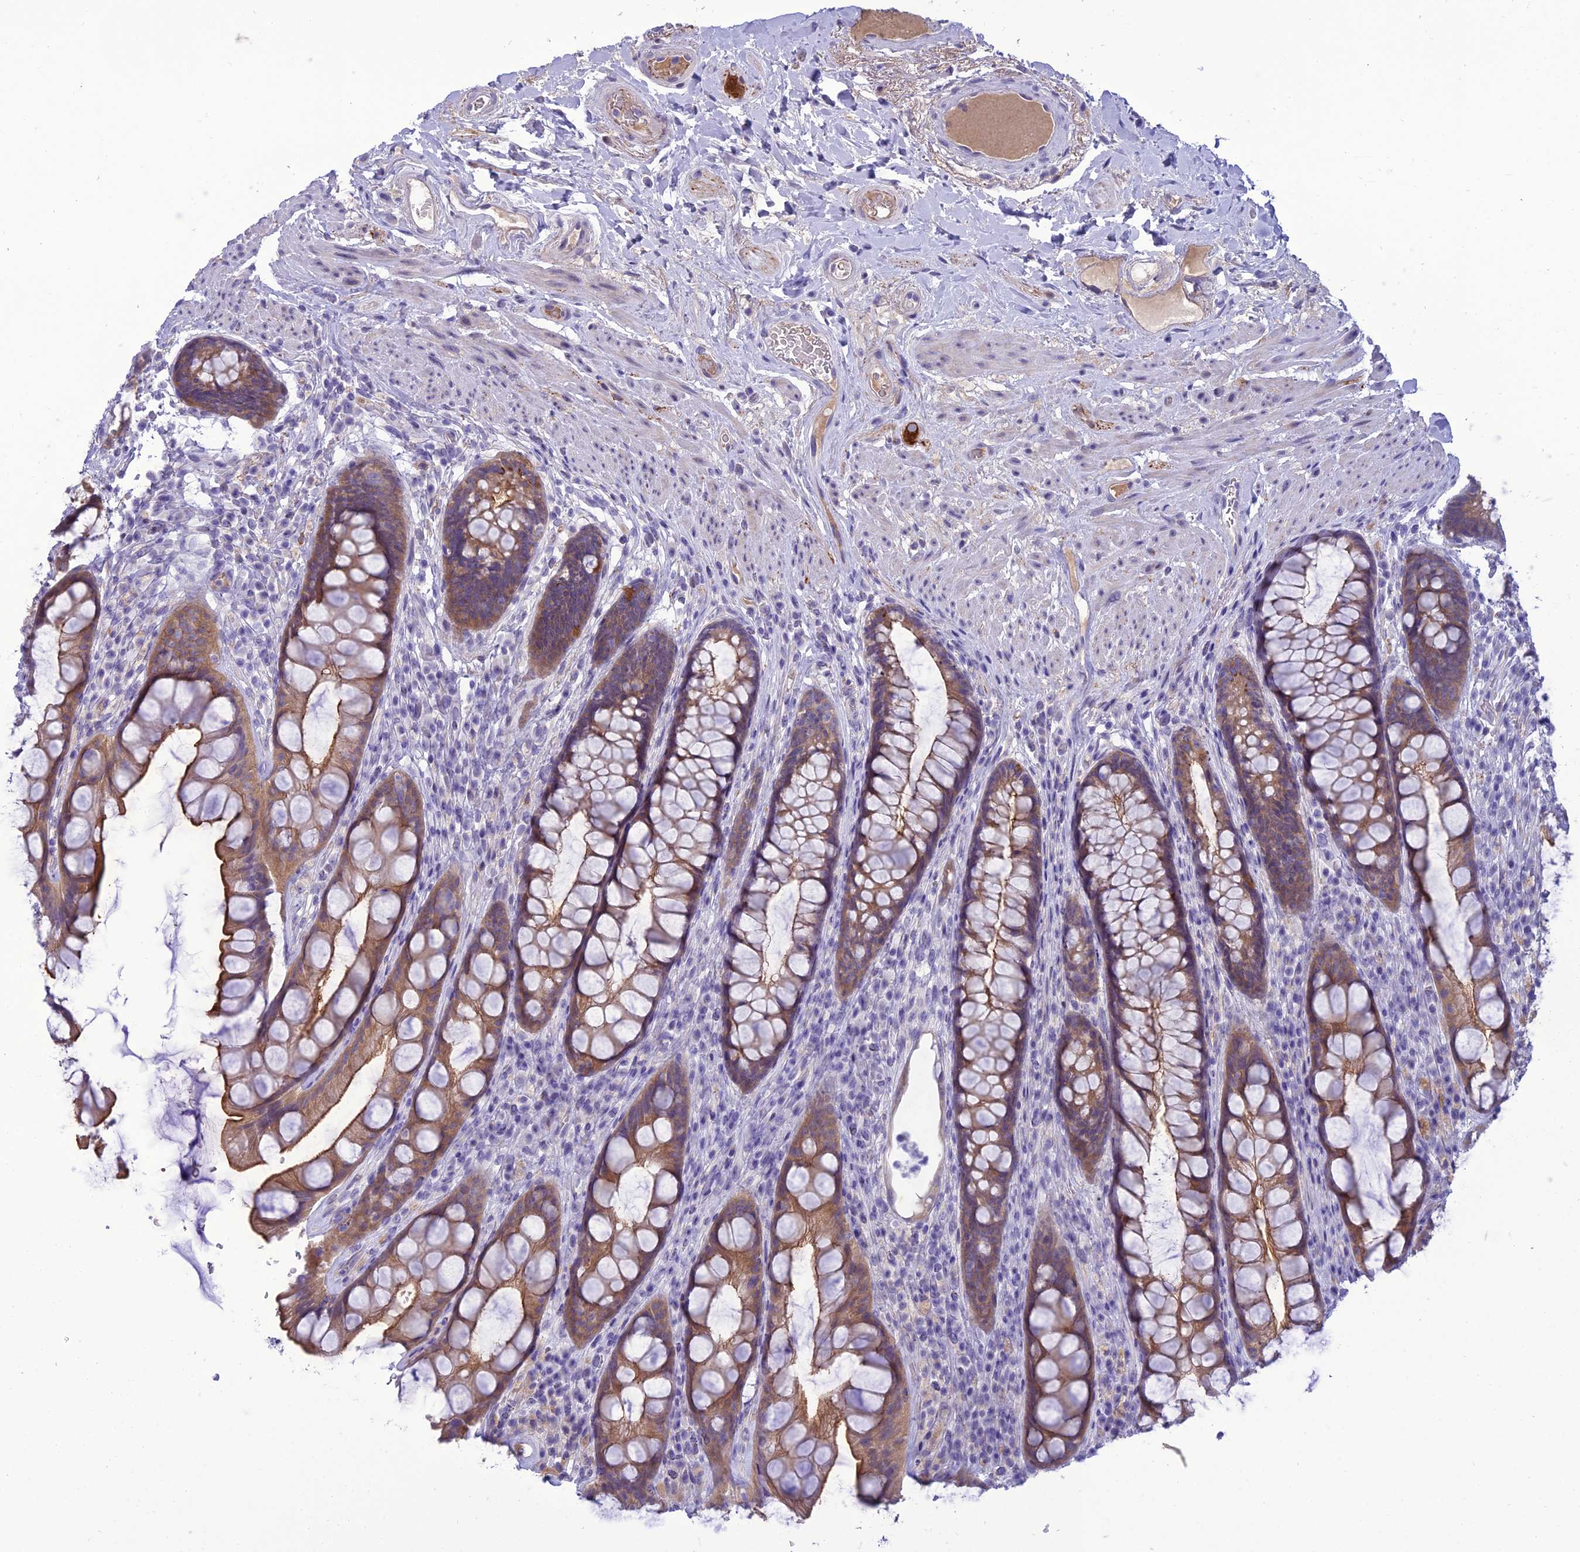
{"staining": {"intensity": "moderate", "quantity": ">75%", "location": "cytoplasmic/membranous"}, "tissue": "rectum", "cell_type": "Glandular cells", "image_type": "normal", "snomed": [{"axis": "morphology", "description": "Normal tissue, NOS"}, {"axis": "topography", "description": "Rectum"}], "caption": "A micrograph of human rectum stained for a protein displays moderate cytoplasmic/membranous brown staining in glandular cells. (brown staining indicates protein expression, while blue staining denotes nuclei).", "gene": "ANKS4B", "patient": {"sex": "male", "age": 74}}